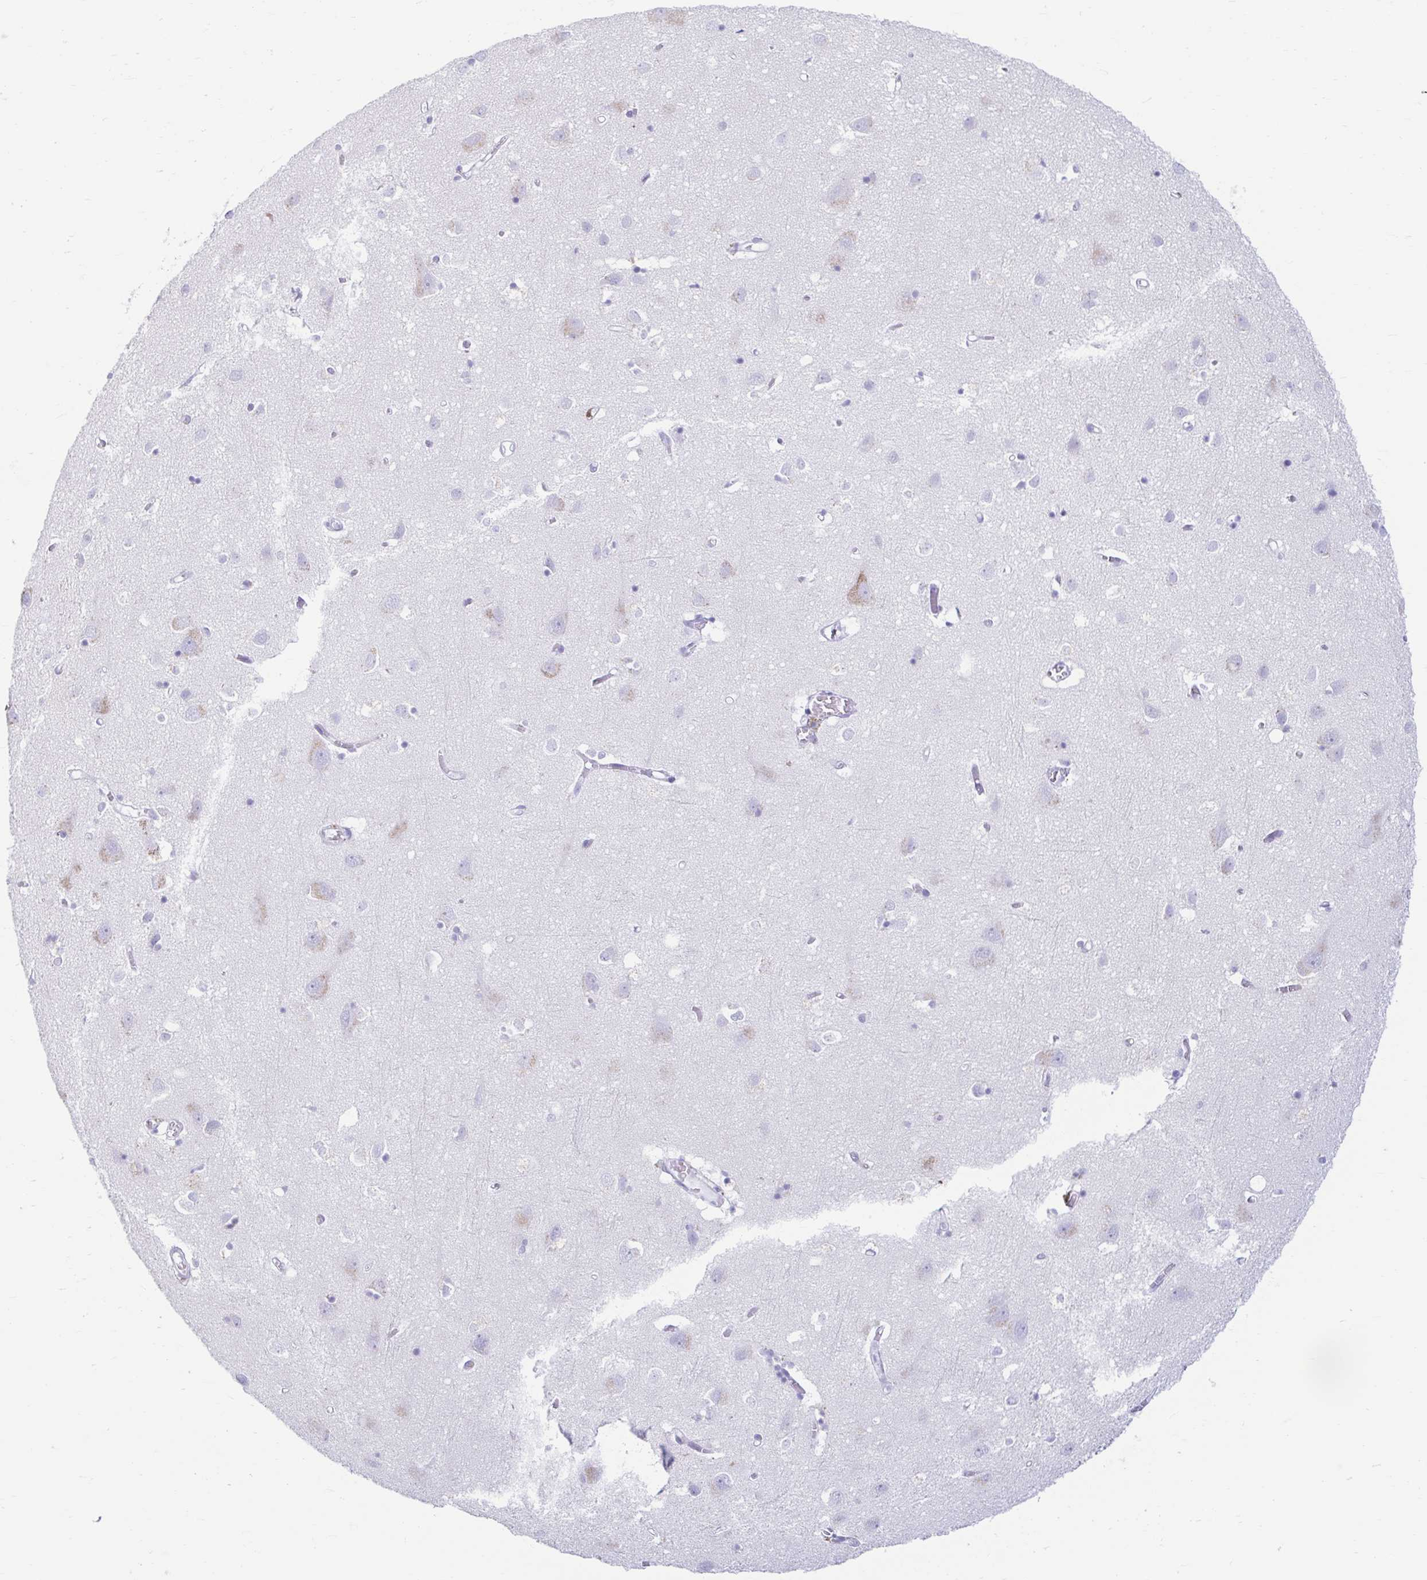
{"staining": {"intensity": "negative", "quantity": "none", "location": "none"}, "tissue": "cerebral cortex", "cell_type": "Endothelial cells", "image_type": "normal", "snomed": [{"axis": "morphology", "description": "Normal tissue, NOS"}, {"axis": "topography", "description": "Cerebral cortex"}], "caption": "Immunohistochemistry (IHC) micrograph of unremarkable cerebral cortex: human cerebral cortex stained with DAB (3,3'-diaminobenzidine) shows no significant protein expression in endothelial cells.", "gene": "ERICH6", "patient": {"sex": "male", "age": 70}}